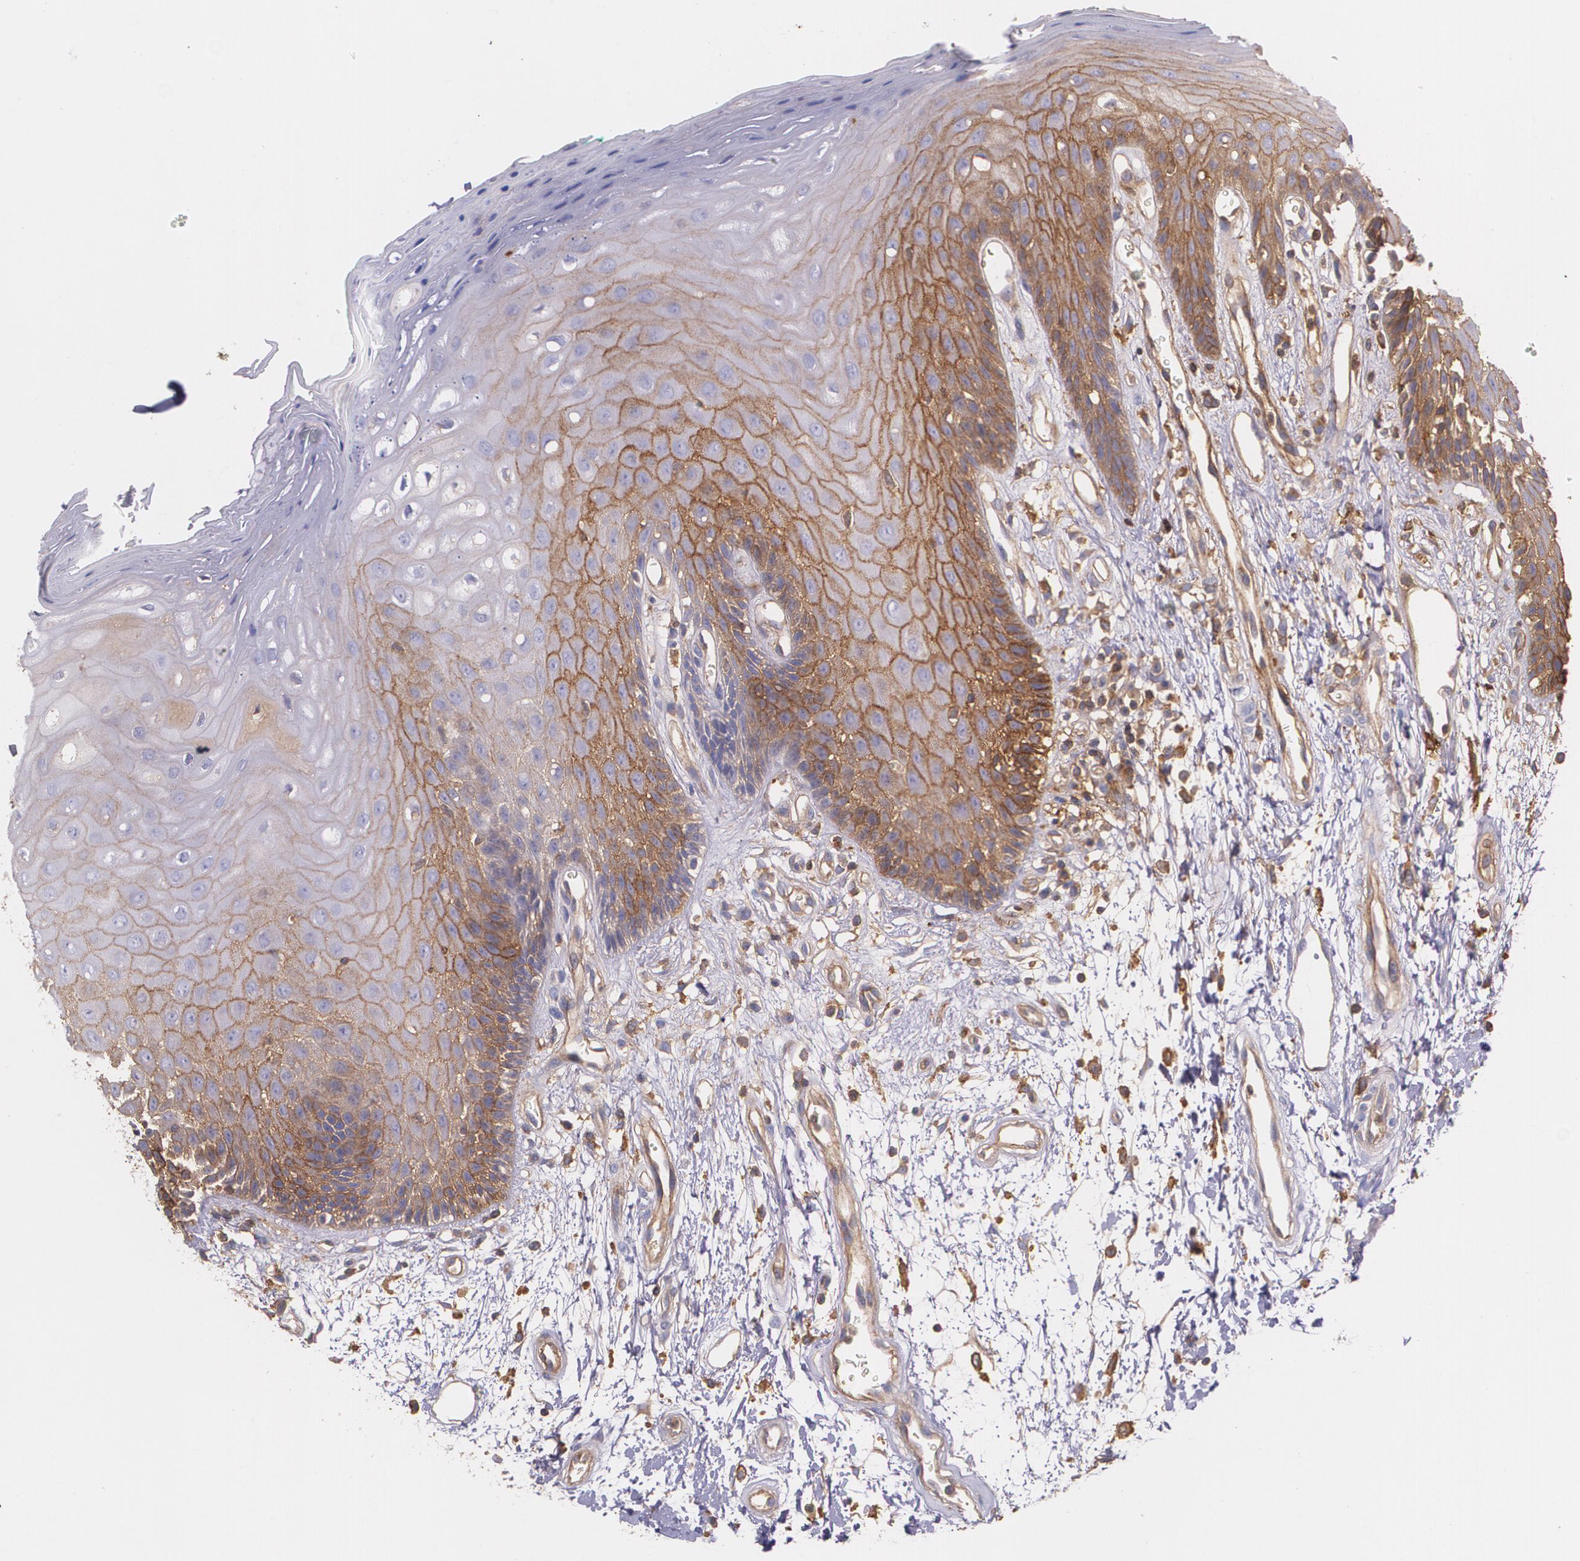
{"staining": {"intensity": "moderate", "quantity": "25%-75%", "location": "cytoplasmic/membranous"}, "tissue": "oral mucosa", "cell_type": "Squamous epithelial cells", "image_type": "normal", "snomed": [{"axis": "morphology", "description": "Normal tissue, NOS"}, {"axis": "morphology", "description": "Squamous cell carcinoma, NOS"}, {"axis": "topography", "description": "Skeletal muscle"}, {"axis": "topography", "description": "Oral tissue"}, {"axis": "topography", "description": "Head-Neck"}], "caption": "DAB immunohistochemical staining of benign oral mucosa reveals moderate cytoplasmic/membranous protein positivity in about 25%-75% of squamous epithelial cells. The protein of interest is shown in brown color, while the nuclei are stained blue.", "gene": "B2M", "patient": {"sex": "female", "age": 84}}